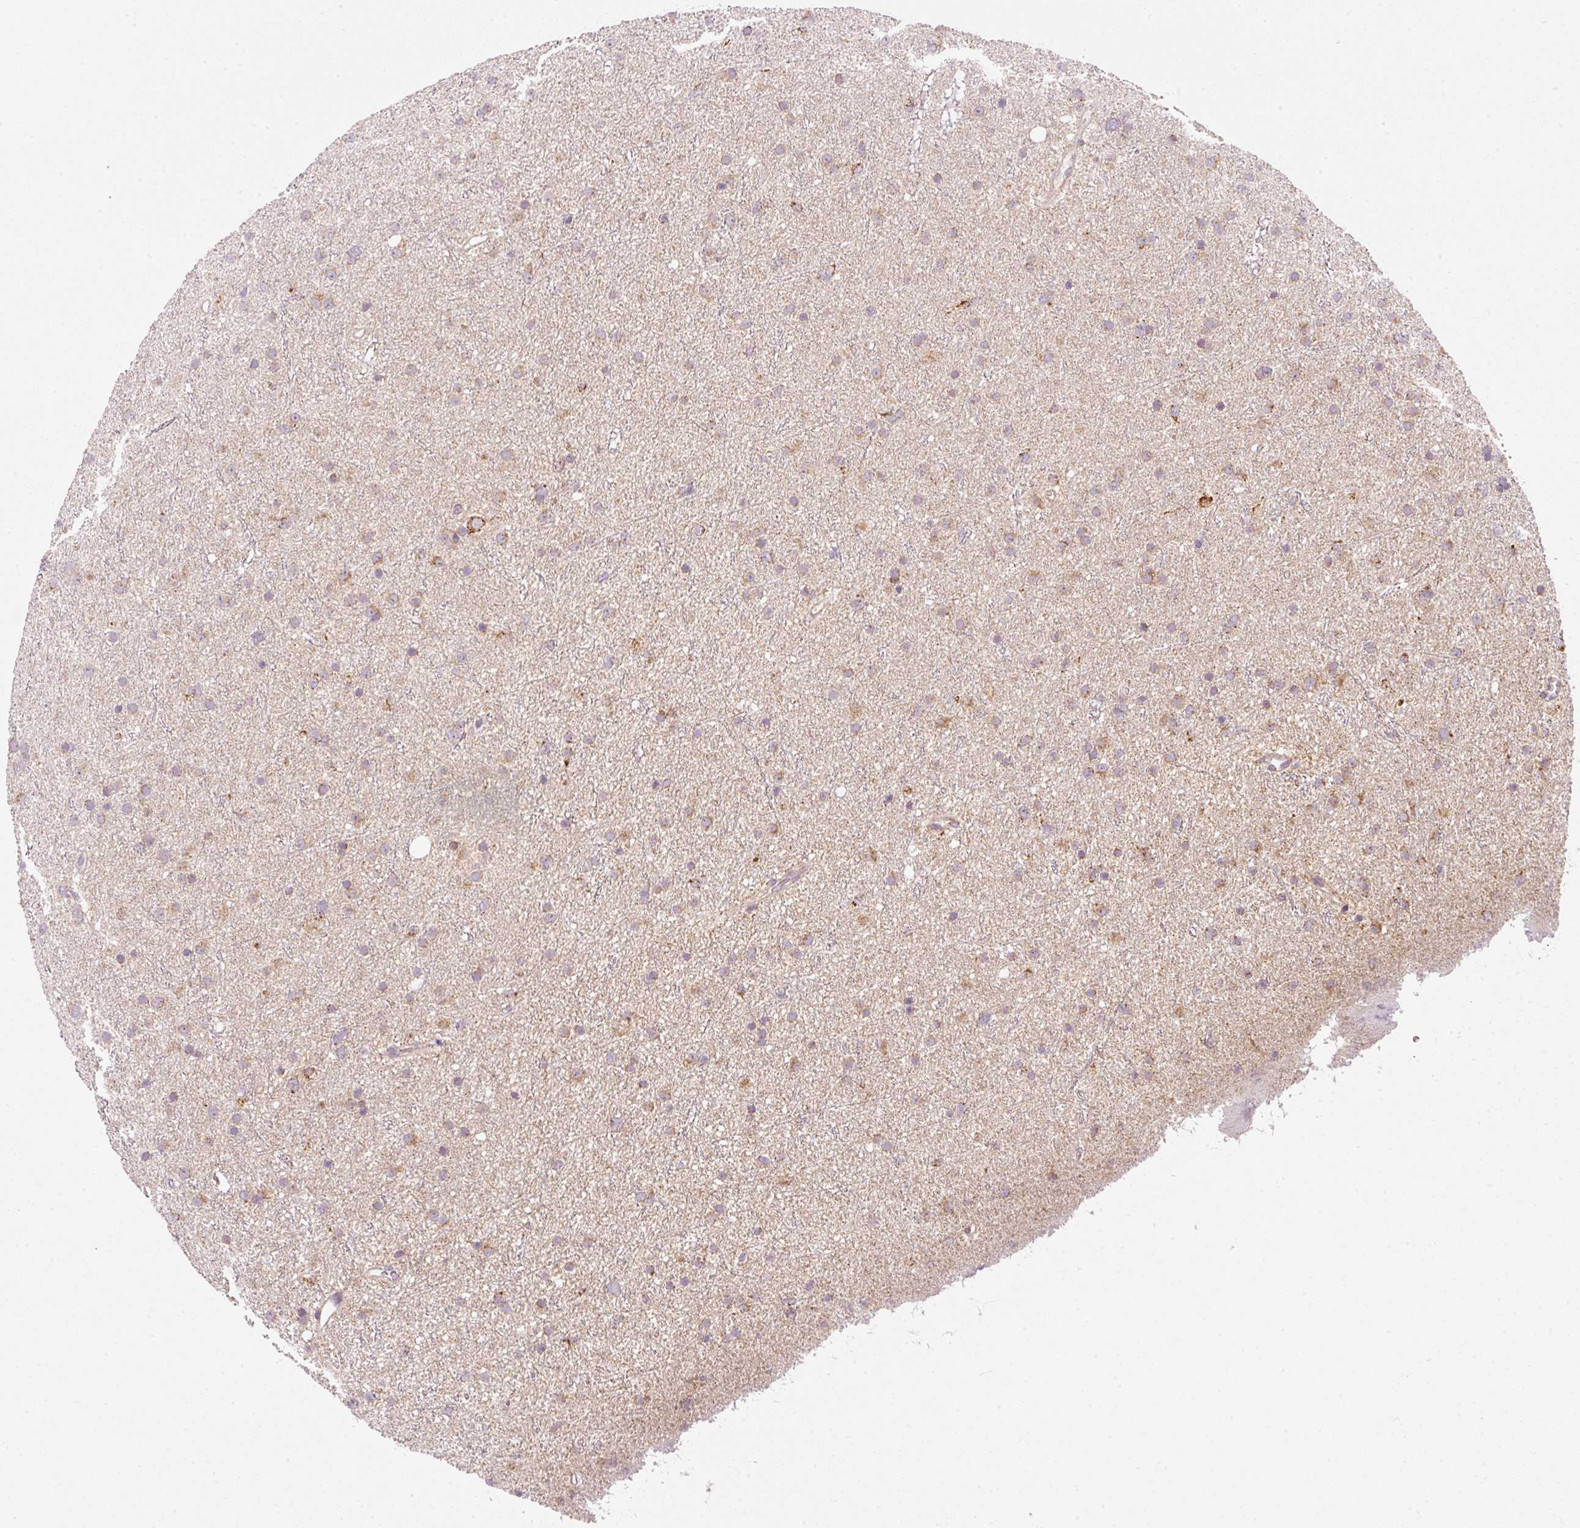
{"staining": {"intensity": "moderate", "quantity": "25%-75%", "location": "cytoplasmic/membranous"}, "tissue": "glioma", "cell_type": "Tumor cells", "image_type": "cancer", "snomed": [{"axis": "morphology", "description": "Glioma, malignant, Low grade"}, {"axis": "topography", "description": "Cerebral cortex"}], "caption": "A histopathology image of human glioma stained for a protein exhibits moderate cytoplasmic/membranous brown staining in tumor cells. The protein of interest is shown in brown color, while the nuclei are stained blue.", "gene": "FAM78B", "patient": {"sex": "female", "age": 39}}